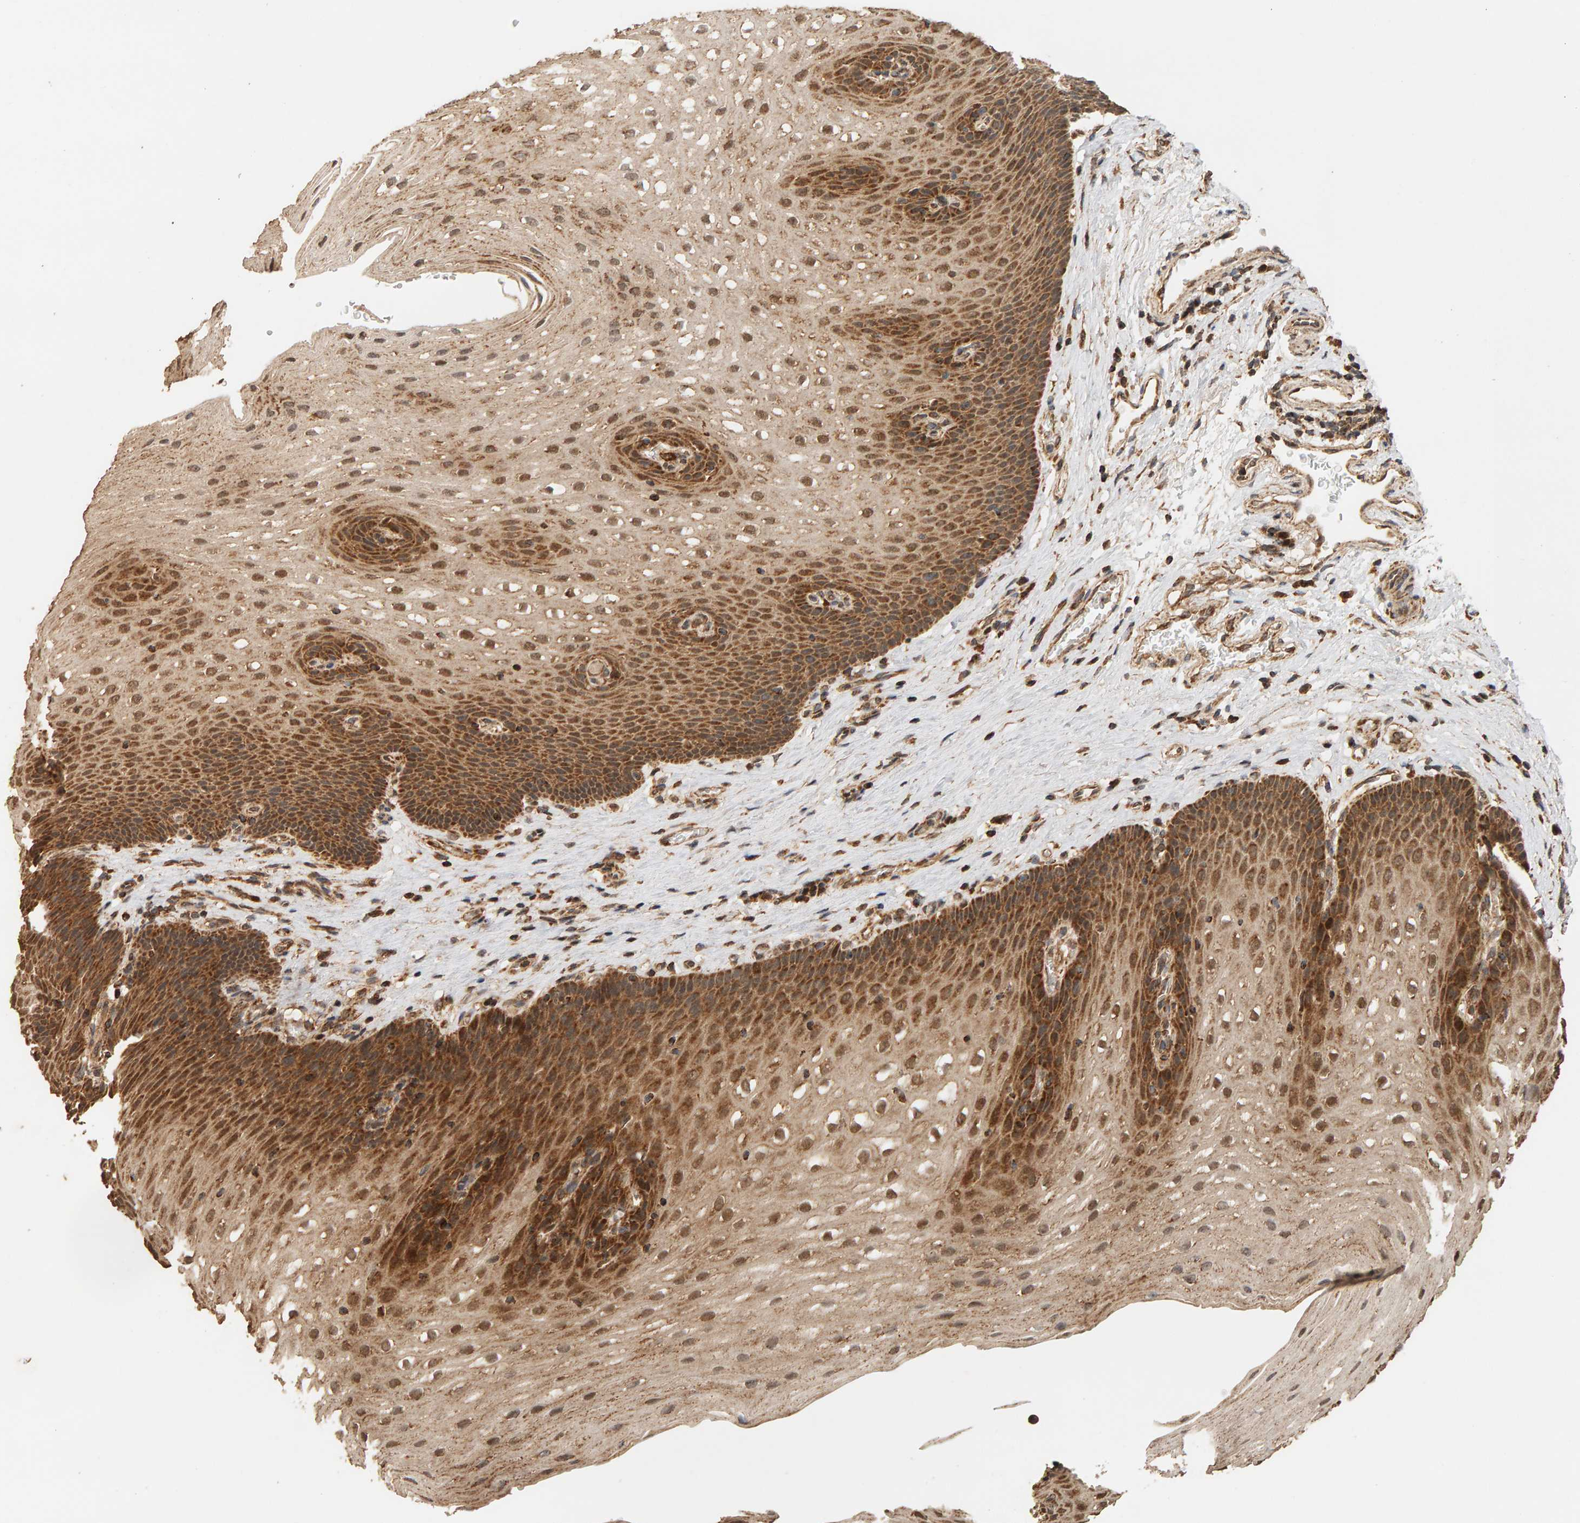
{"staining": {"intensity": "moderate", "quantity": ">75%", "location": "cytoplasmic/membranous"}, "tissue": "esophagus", "cell_type": "Squamous epithelial cells", "image_type": "normal", "snomed": [{"axis": "morphology", "description": "Normal tissue, NOS"}, {"axis": "topography", "description": "Esophagus"}], "caption": "Moderate cytoplasmic/membranous staining for a protein is identified in approximately >75% of squamous epithelial cells of benign esophagus using immunohistochemistry.", "gene": "GSTK1", "patient": {"sex": "male", "age": 48}}